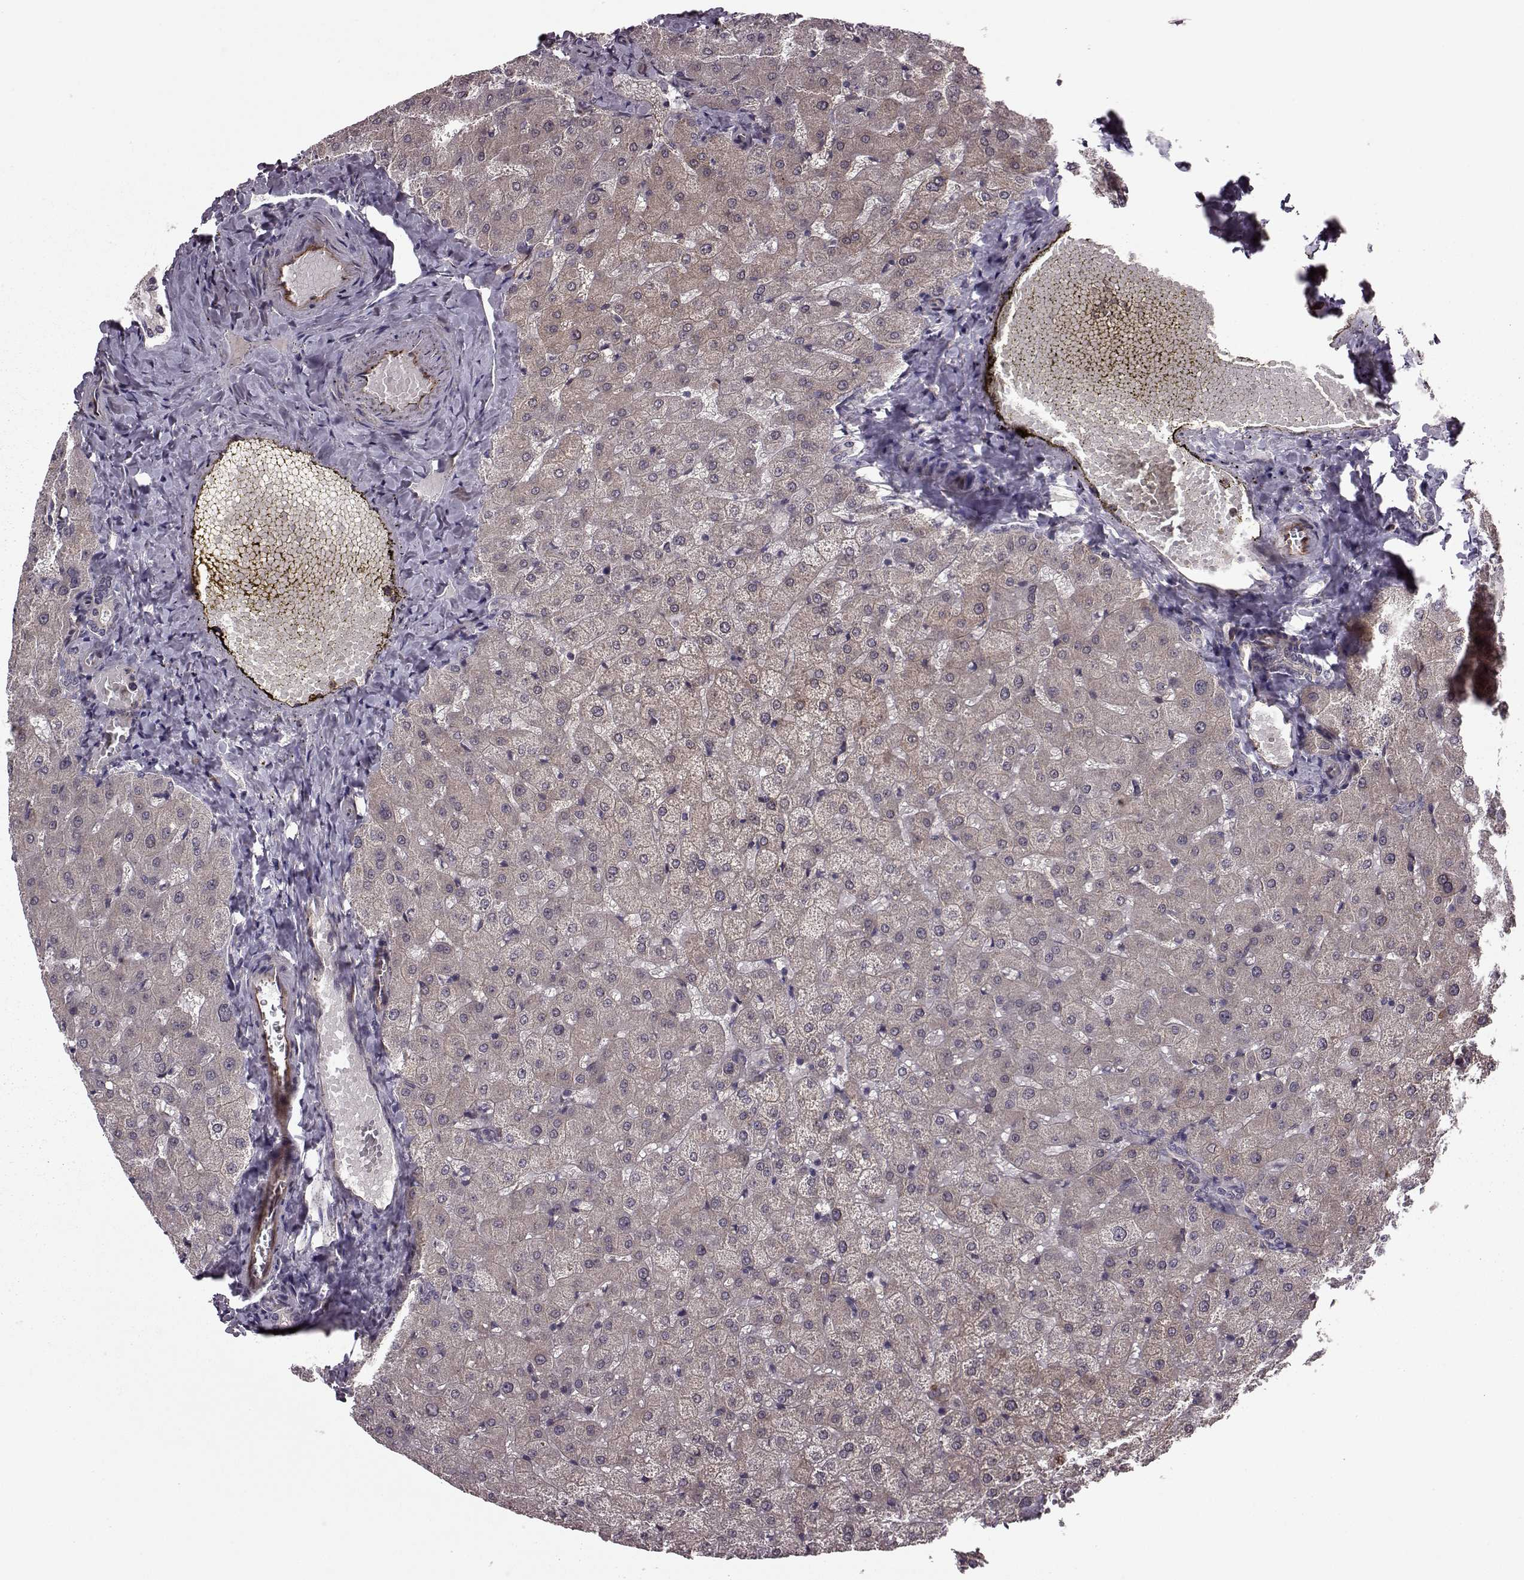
{"staining": {"intensity": "negative", "quantity": "none", "location": "none"}, "tissue": "liver", "cell_type": "Cholangiocytes", "image_type": "normal", "snomed": [{"axis": "morphology", "description": "Normal tissue, NOS"}, {"axis": "topography", "description": "Liver"}], "caption": "Immunohistochemical staining of normal human liver shows no significant staining in cholangiocytes. (DAB IHC with hematoxylin counter stain).", "gene": "SYNPO", "patient": {"sex": "female", "age": 50}}